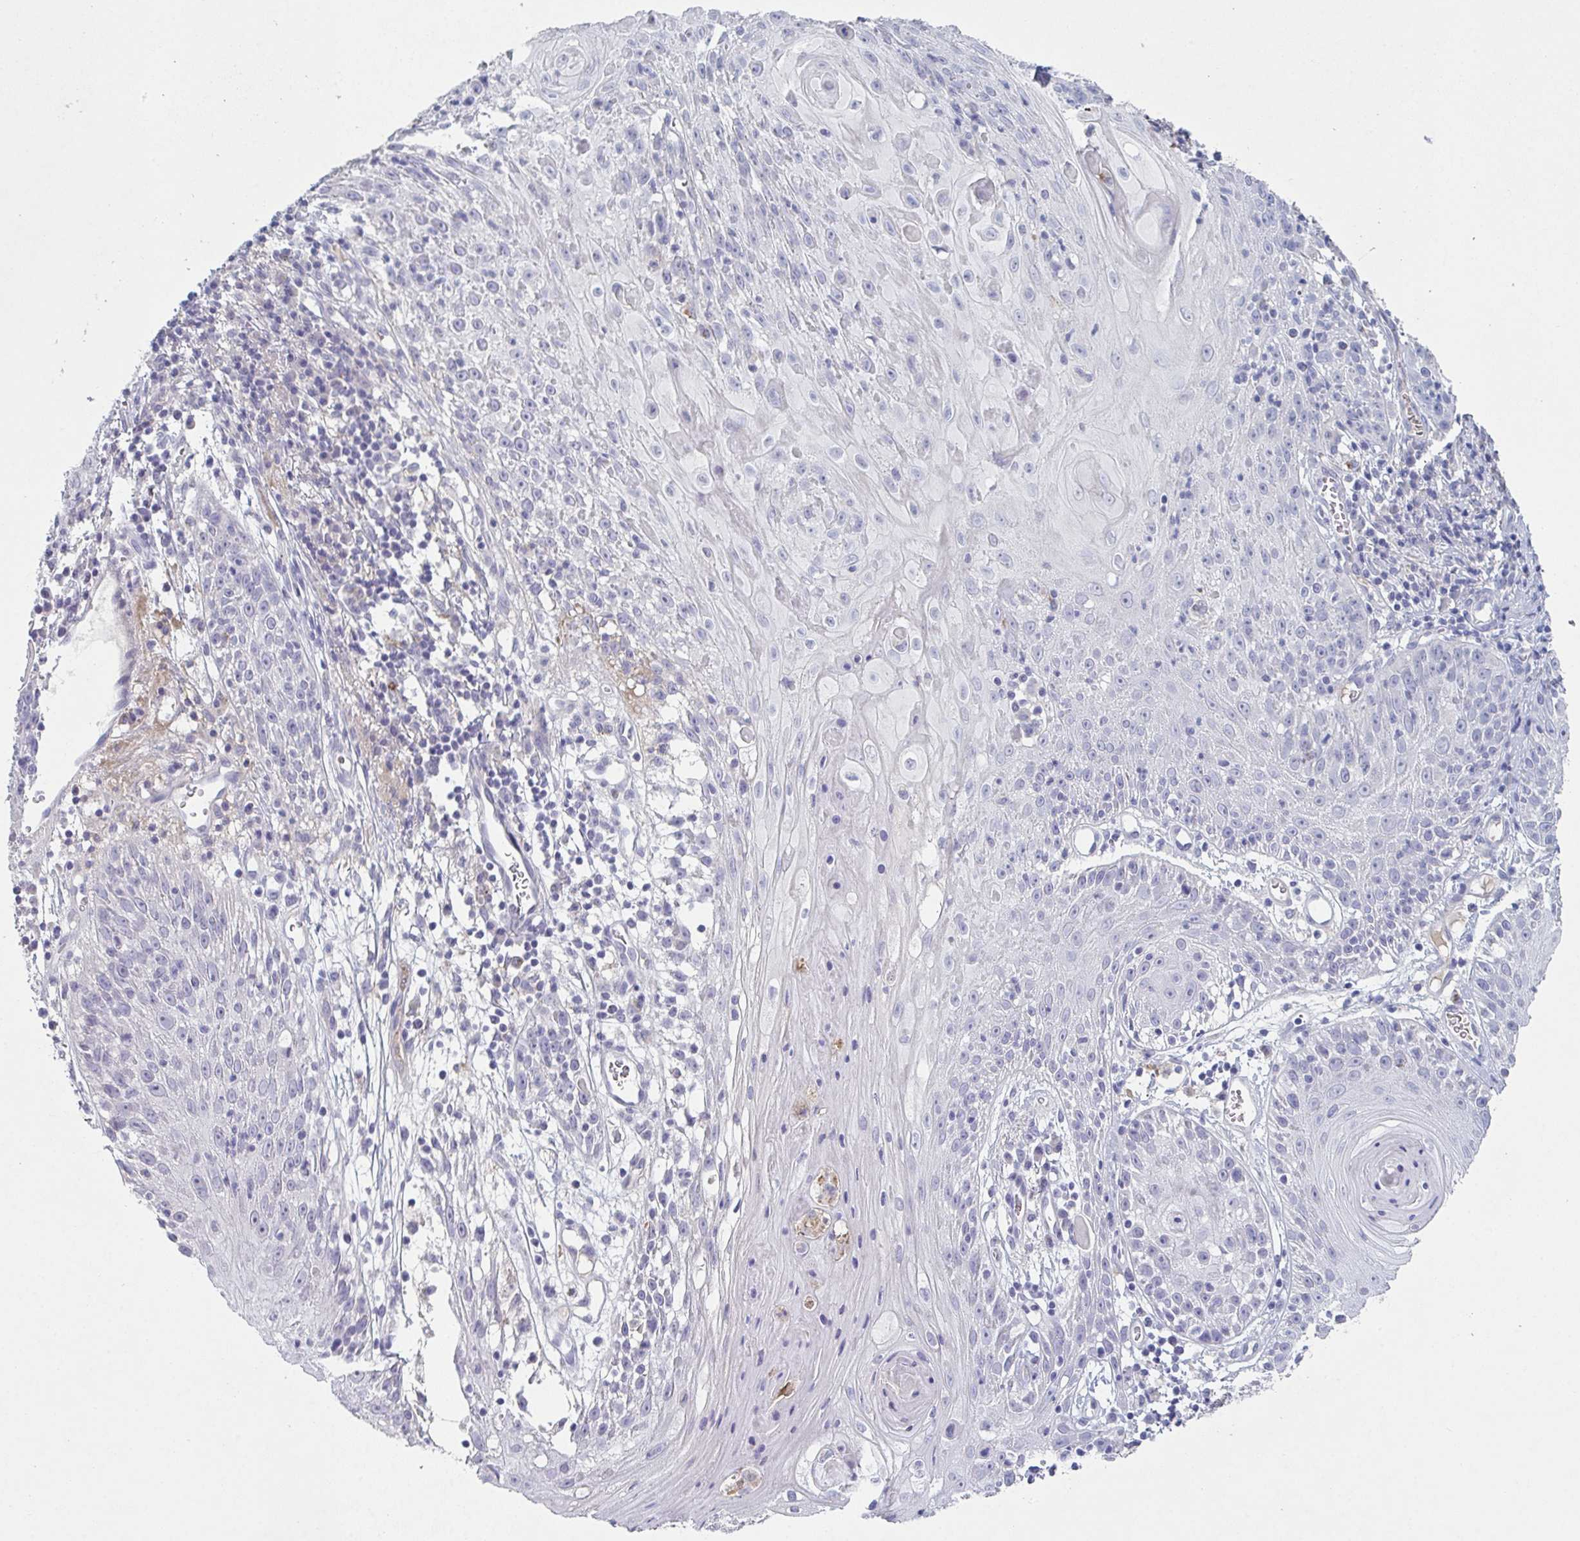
{"staining": {"intensity": "negative", "quantity": "none", "location": "none"}, "tissue": "skin cancer", "cell_type": "Tumor cells", "image_type": "cancer", "snomed": [{"axis": "morphology", "description": "Squamous cell carcinoma, NOS"}, {"axis": "topography", "description": "Skin"}, {"axis": "topography", "description": "Vulva"}], "caption": "This is an immunohistochemistry (IHC) image of human skin cancer (squamous cell carcinoma). There is no staining in tumor cells.", "gene": "ADAM21", "patient": {"sex": "female", "age": 76}}